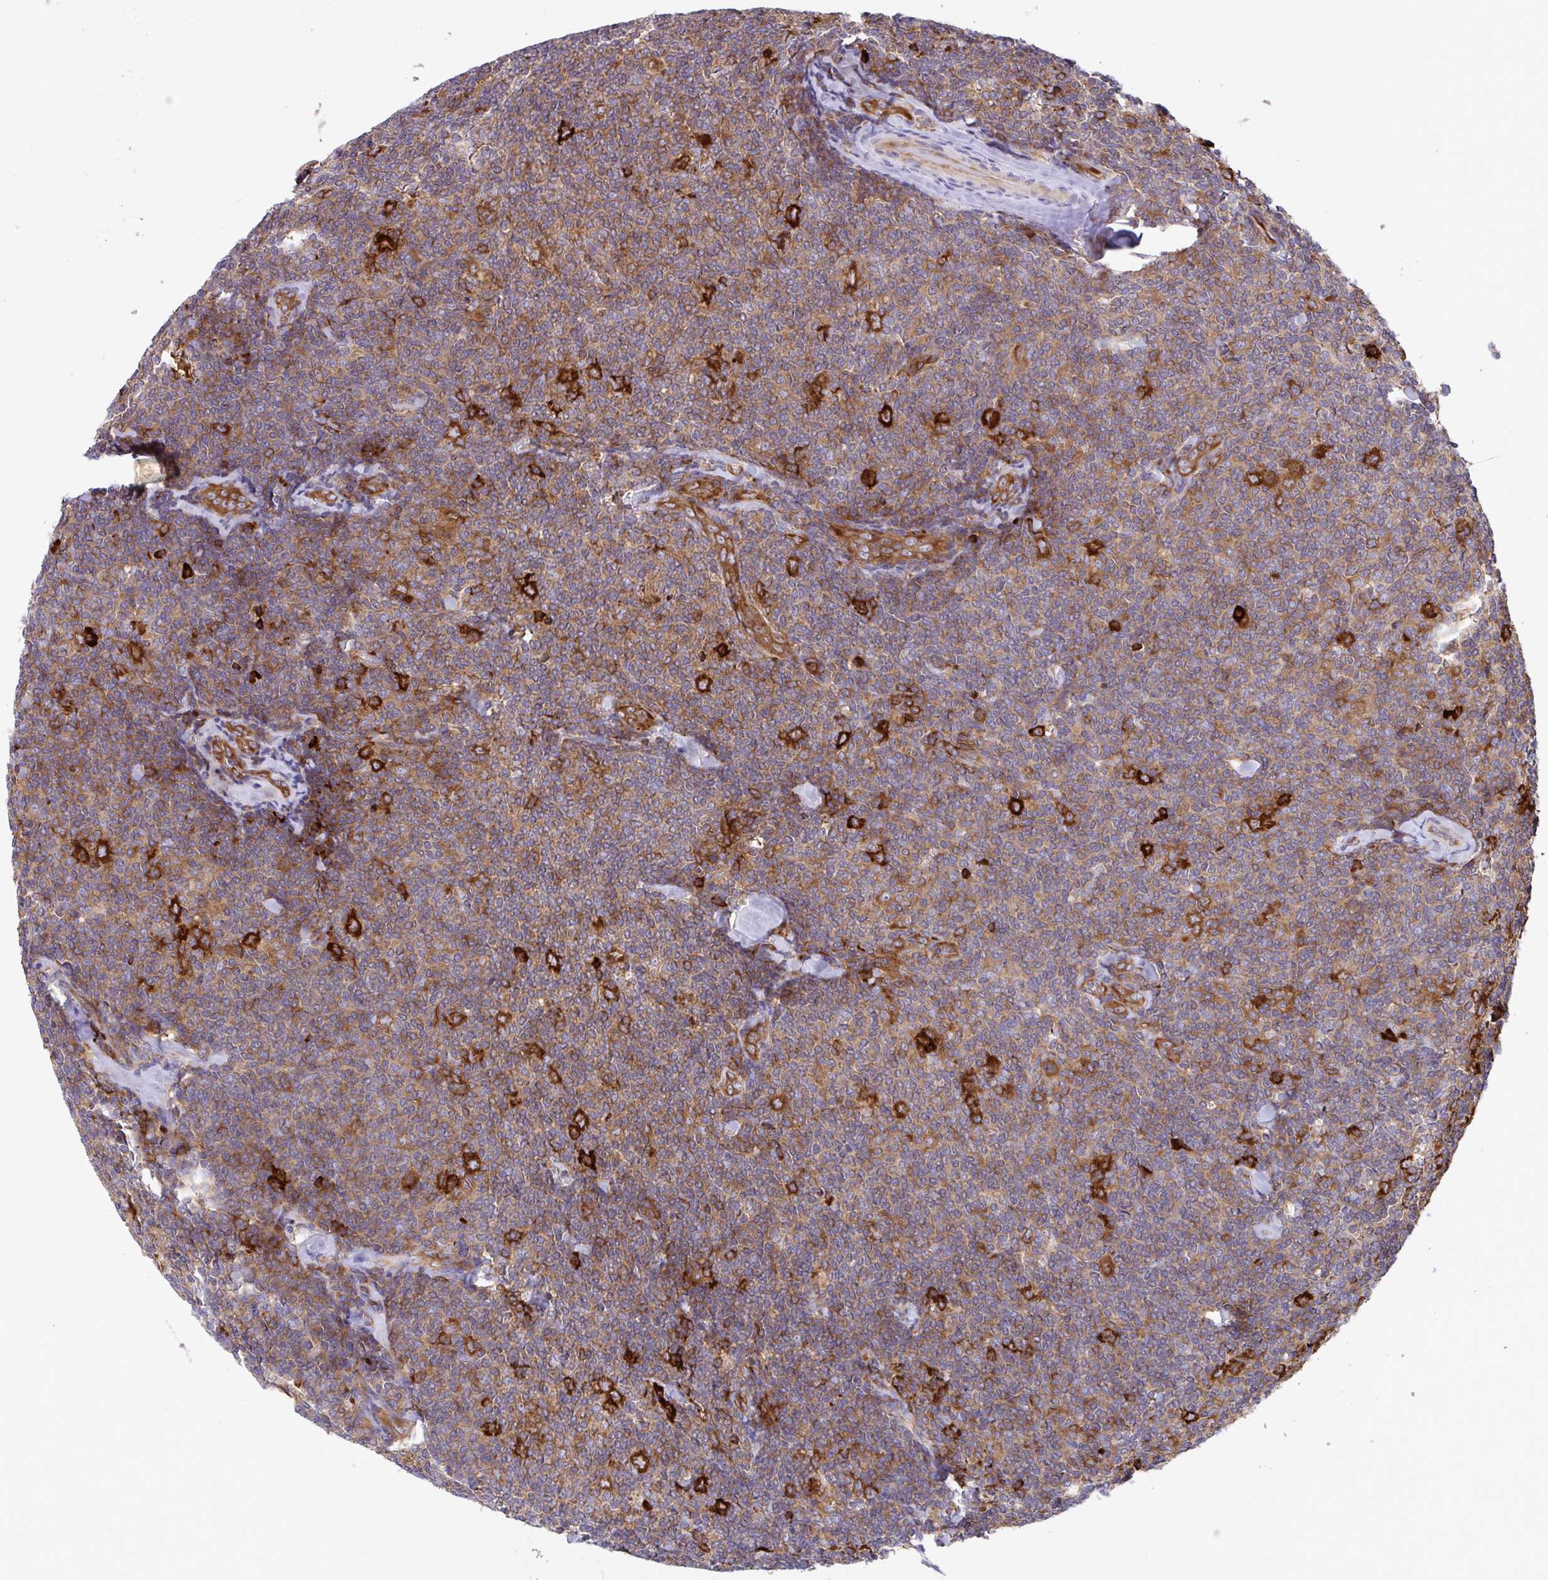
{"staining": {"intensity": "moderate", "quantity": ">75%", "location": "cytoplasmic/membranous"}, "tissue": "lymphoma", "cell_type": "Tumor cells", "image_type": "cancer", "snomed": [{"axis": "morphology", "description": "Malignant lymphoma, non-Hodgkin's type, Low grade"}, {"axis": "topography", "description": "Lymph node"}], "caption": "A brown stain labels moderate cytoplasmic/membranous staining of a protein in low-grade malignant lymphoma, non-Hodgkin's type tumor cells.", "gene": "YARS2", "patient": {"sex": "female", "age": 56}}